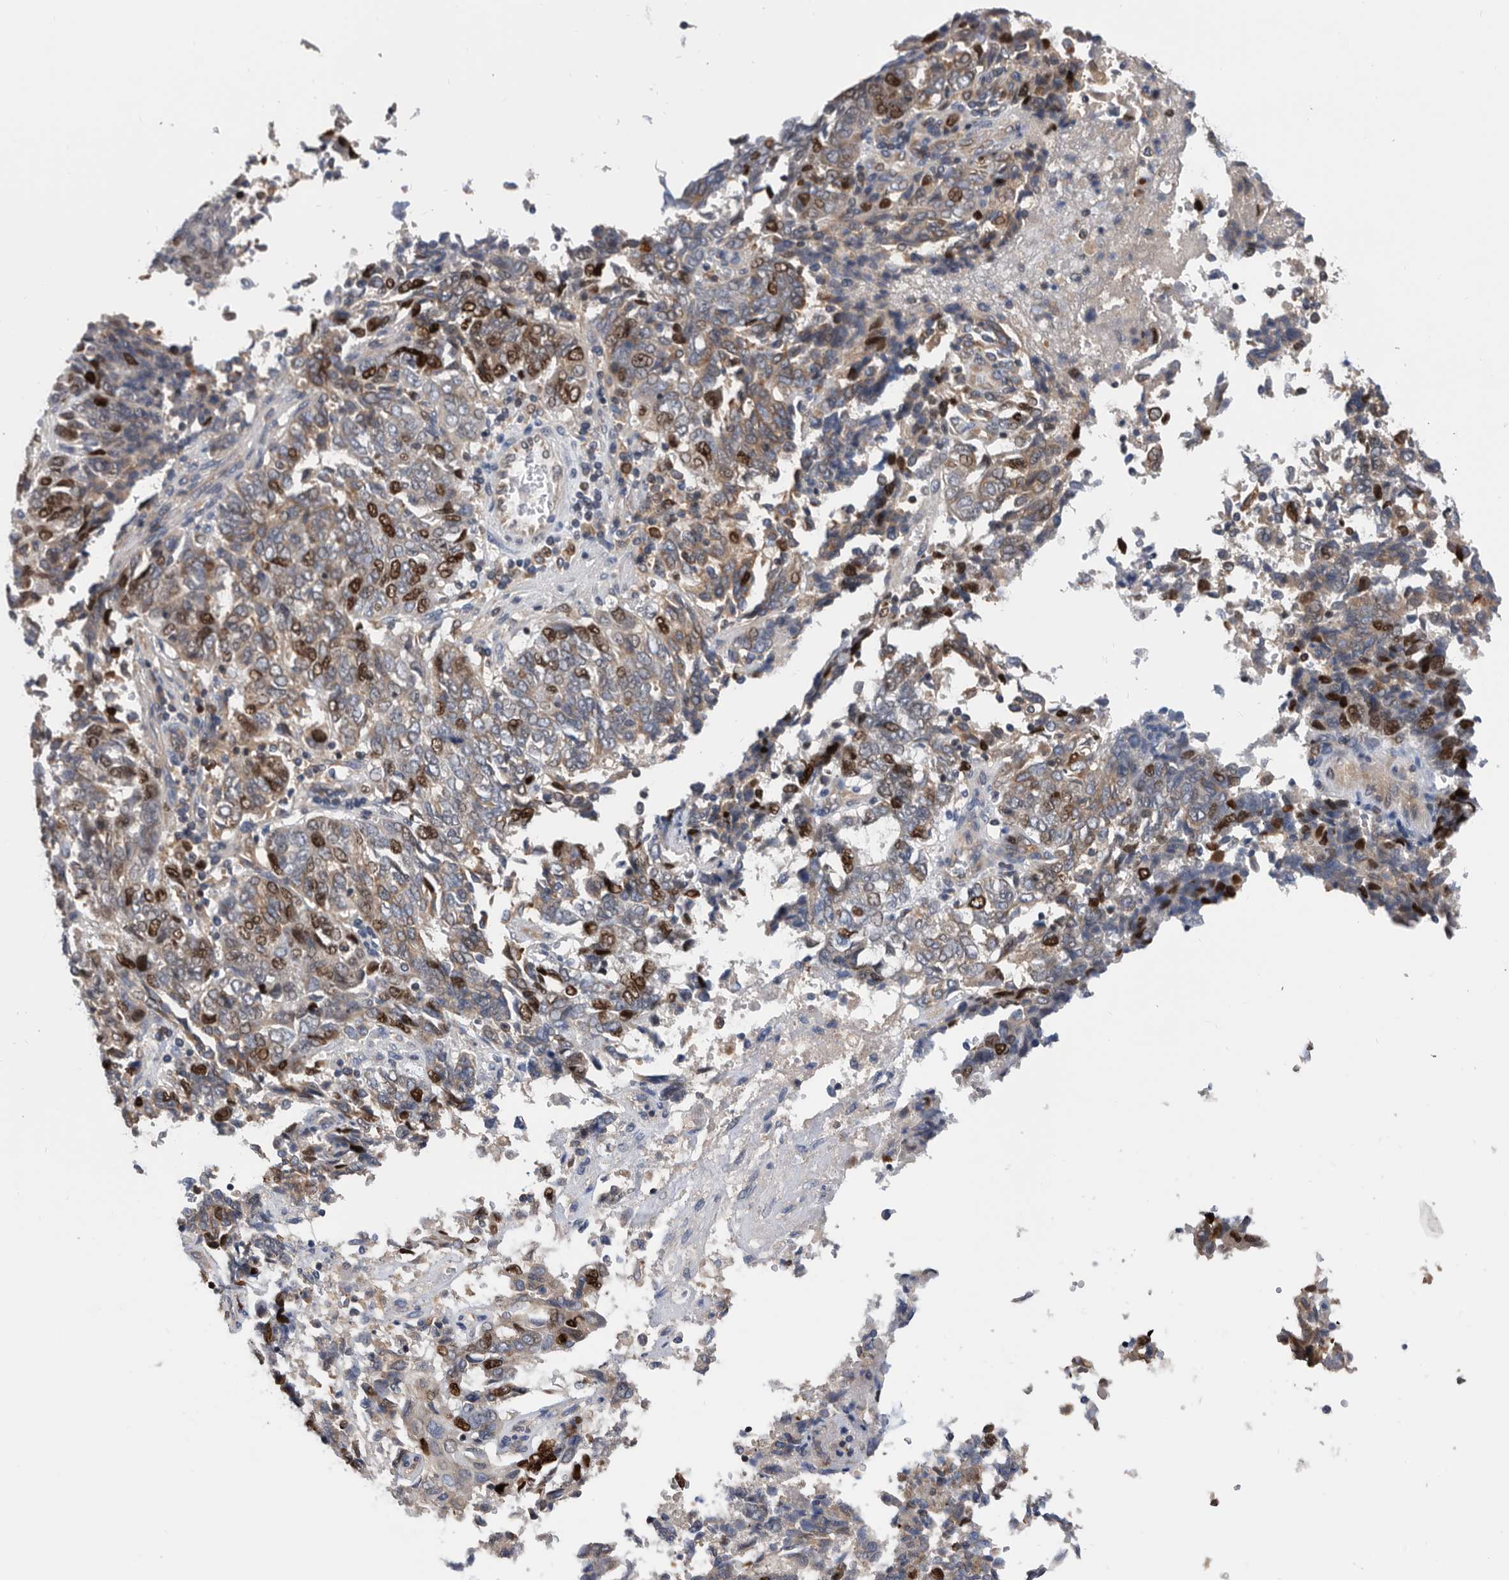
{"staining": {"intensity": "strong", "quantity": "25%-75%", "location": "nuclear"}, "tissue": "endometrial cancer", "cell_type": "Tumor cells", "image_type": "cancer", "snomed": [{"axis": "morphology", "description": "Adenocarcinoma, NOS"}, {"axis": "topography", "description": "Endometrium"}], "caption": "Protein staining by immunohistochemistry exhibits strong nuclear staining in about 25%-75% of tumor cells in endometrial cancer (adenocarcinoma). Immunohistochemistry (ihc) stains the protein in brown and the nuclei are stained blue.", "gene": "ATAD2", "patient": {"sex": "female", "age": 80}}